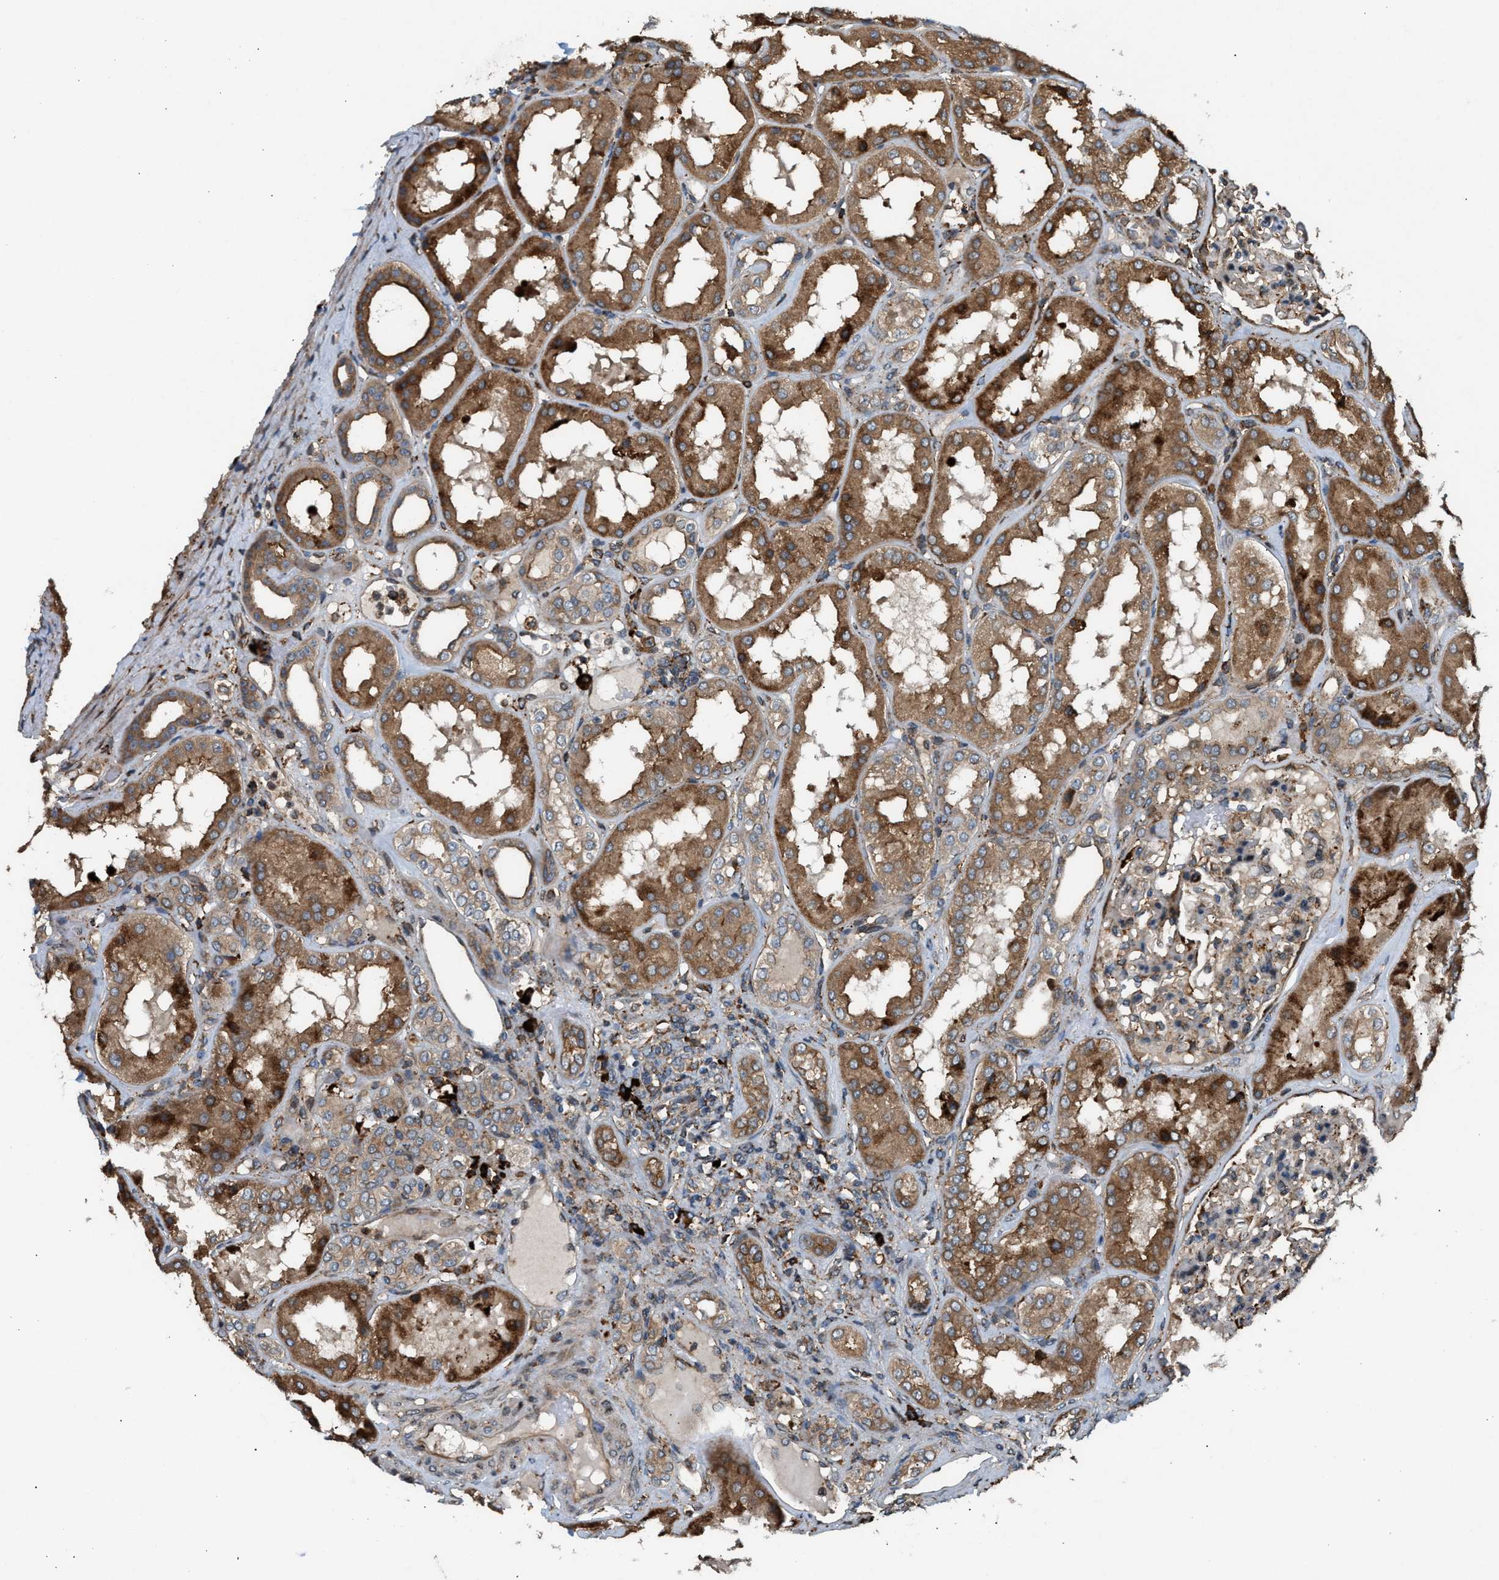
{"staining": {"intensity": "moderate", "quantity": "25%-75%", "location": "cytoplasmic/membranous"}, "tissue": "kidney", "cell_type": "Cells in glomeruli", "image_type": "normal", "snomed": [{"axis": "morphology", "description": "Normal tissue, NOS"}, {"axis": "topography", "description": "Kidney"}], "caption": "Immunohistochemical staining of unremarkable kidney displays medium levels of moderate cytoplasmic/membranous staining in about 25%-75% of cells in glomeruli. (DAB IHC, brown staining for protein, blue staining for nuclei).", "gene": "BAIAP2L1", "patient": {"sex": "female", "age": 56}}